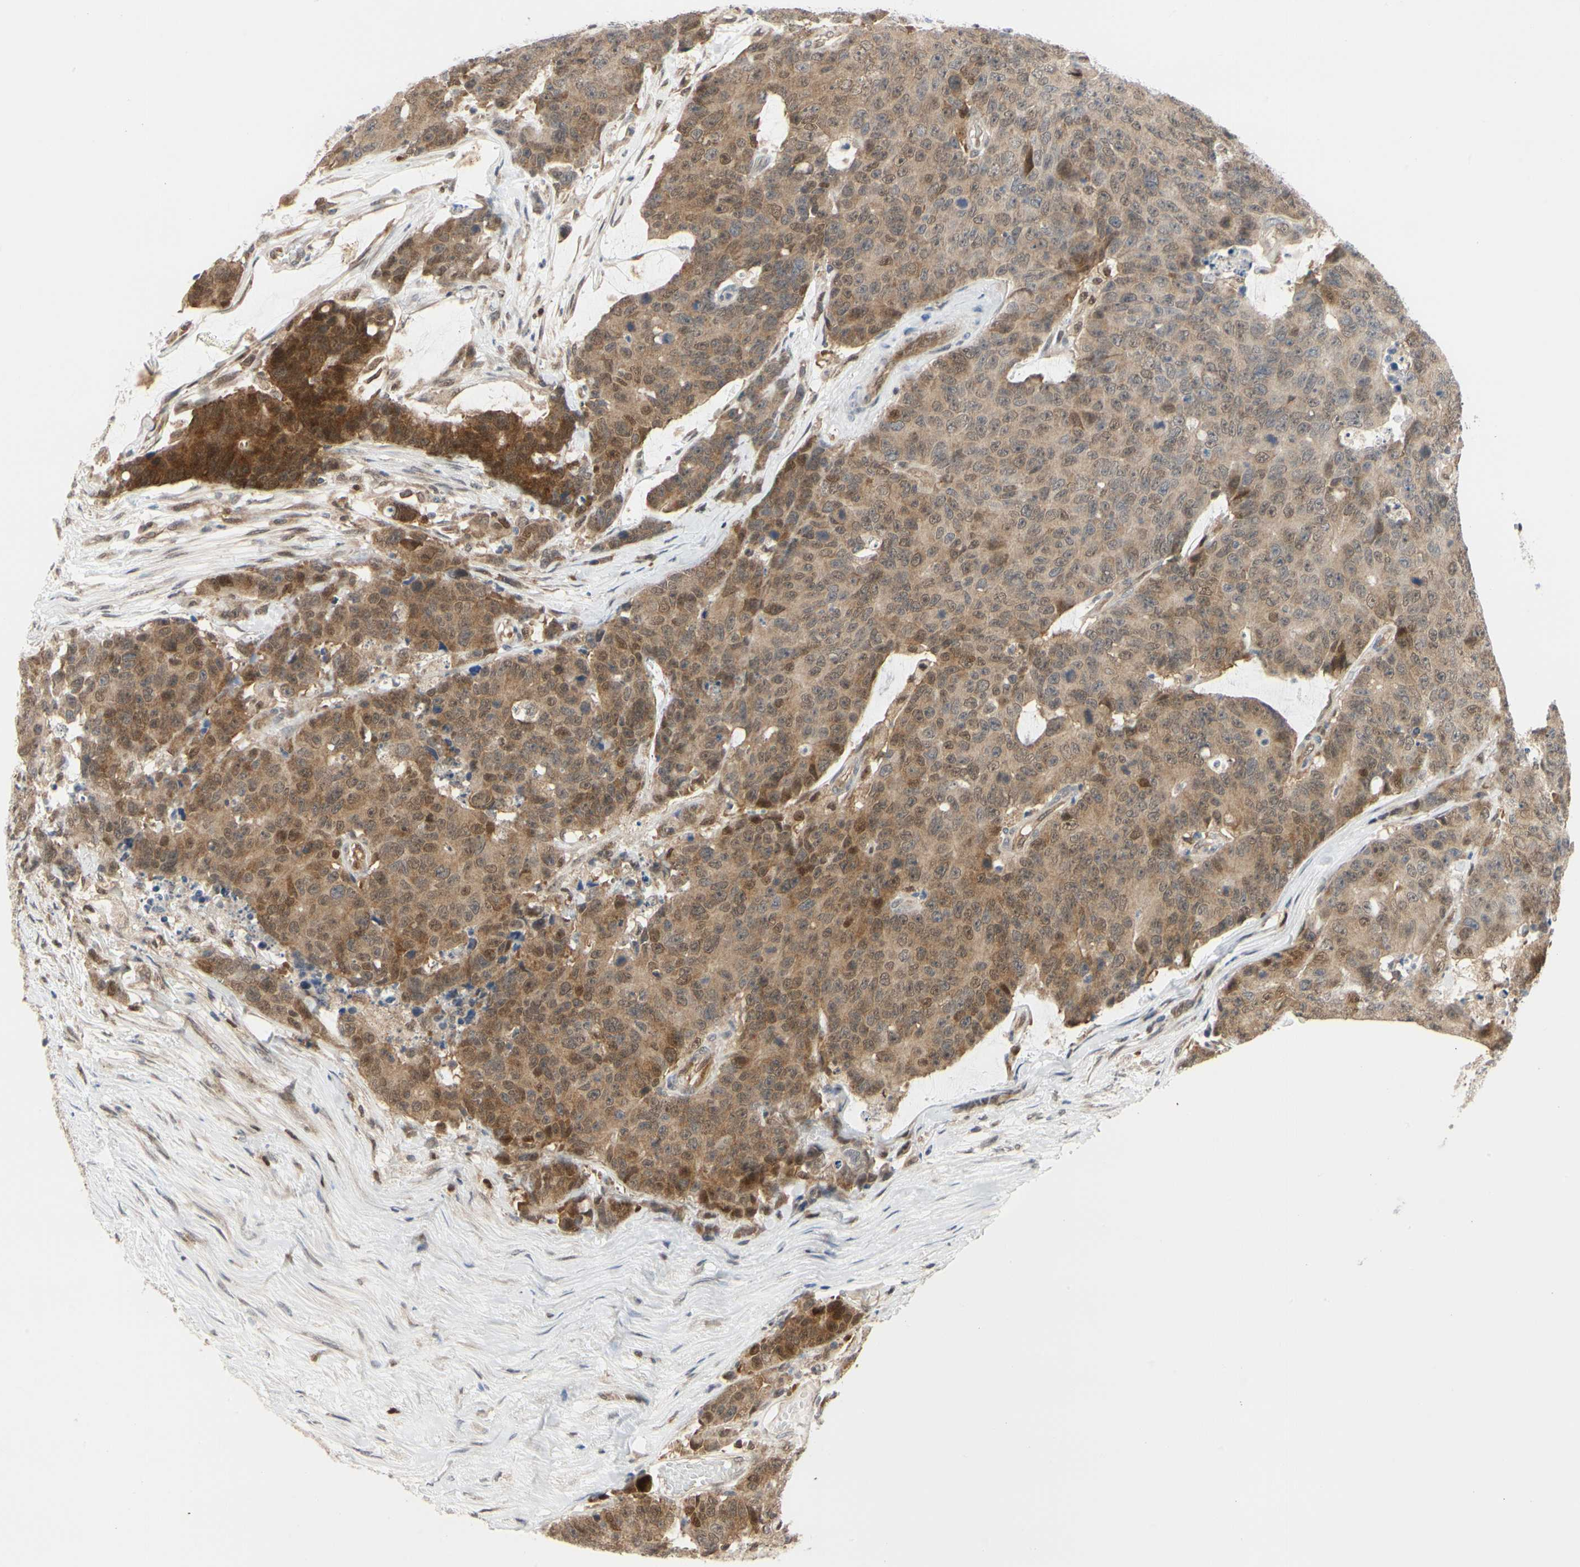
{"staining": {"intensity": "moderate", "quantity": ">75%", "location": "cytoplasmic/membranous"}, "tissue": "colorectal cancer", "cell_type": "Tumor cells", "image_type": "cancer", "snomed": [{"axis": "morphology", "description": "Adenocarcinoma, NOS"}, {"axis": "topography", "description": "Colon"}], "caption": "This image demonstrates IHC staining of human adenocarcinoma (colorectal), with medium moderate cytoplasmic/membranous staining in about >75% of tumor cells.", "gene": "CDK5", "patient": {"sex": "female", "age": 86}}